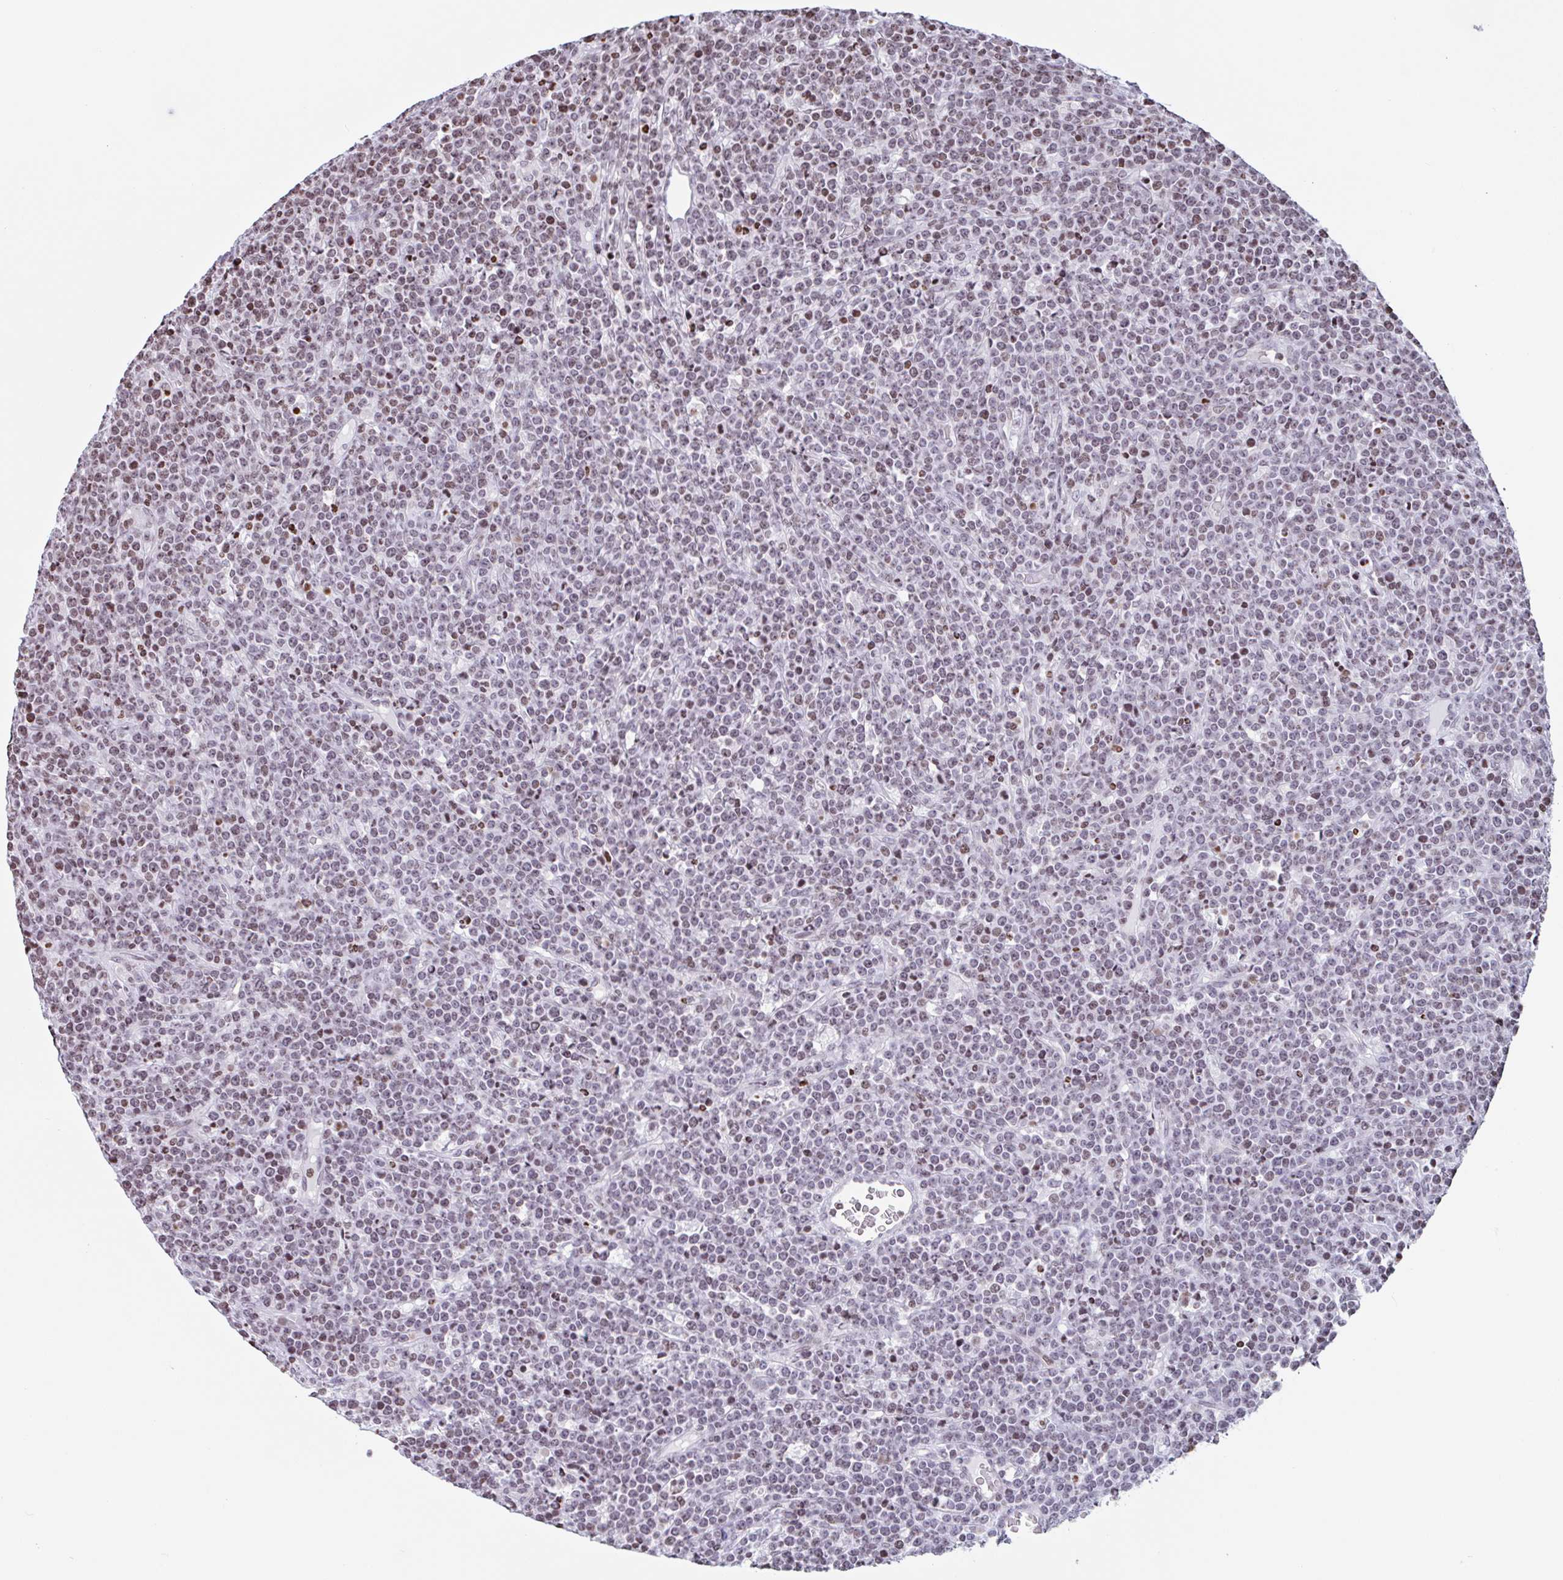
{"staining": {"intensity": "moderate", "quantity": "25%-75%", "location": "nuclear"}, "tissue": "lymphoma", "cell_type": "Tumor cells", "image_type": "cancer", "snomed": [{"axis": "morphology", "description": "Malignant lymphoma, non-Hodgkin's type, High grade"}, {"axis": "topography", "description": "Ovary"}], "caption": "Protein staining reveals moderate nuclear positivity in approximately 25%-75% of tumor cells in lymphoma.", "gene": "NOL6", "patient": {"sex": "female", "age": 56}}